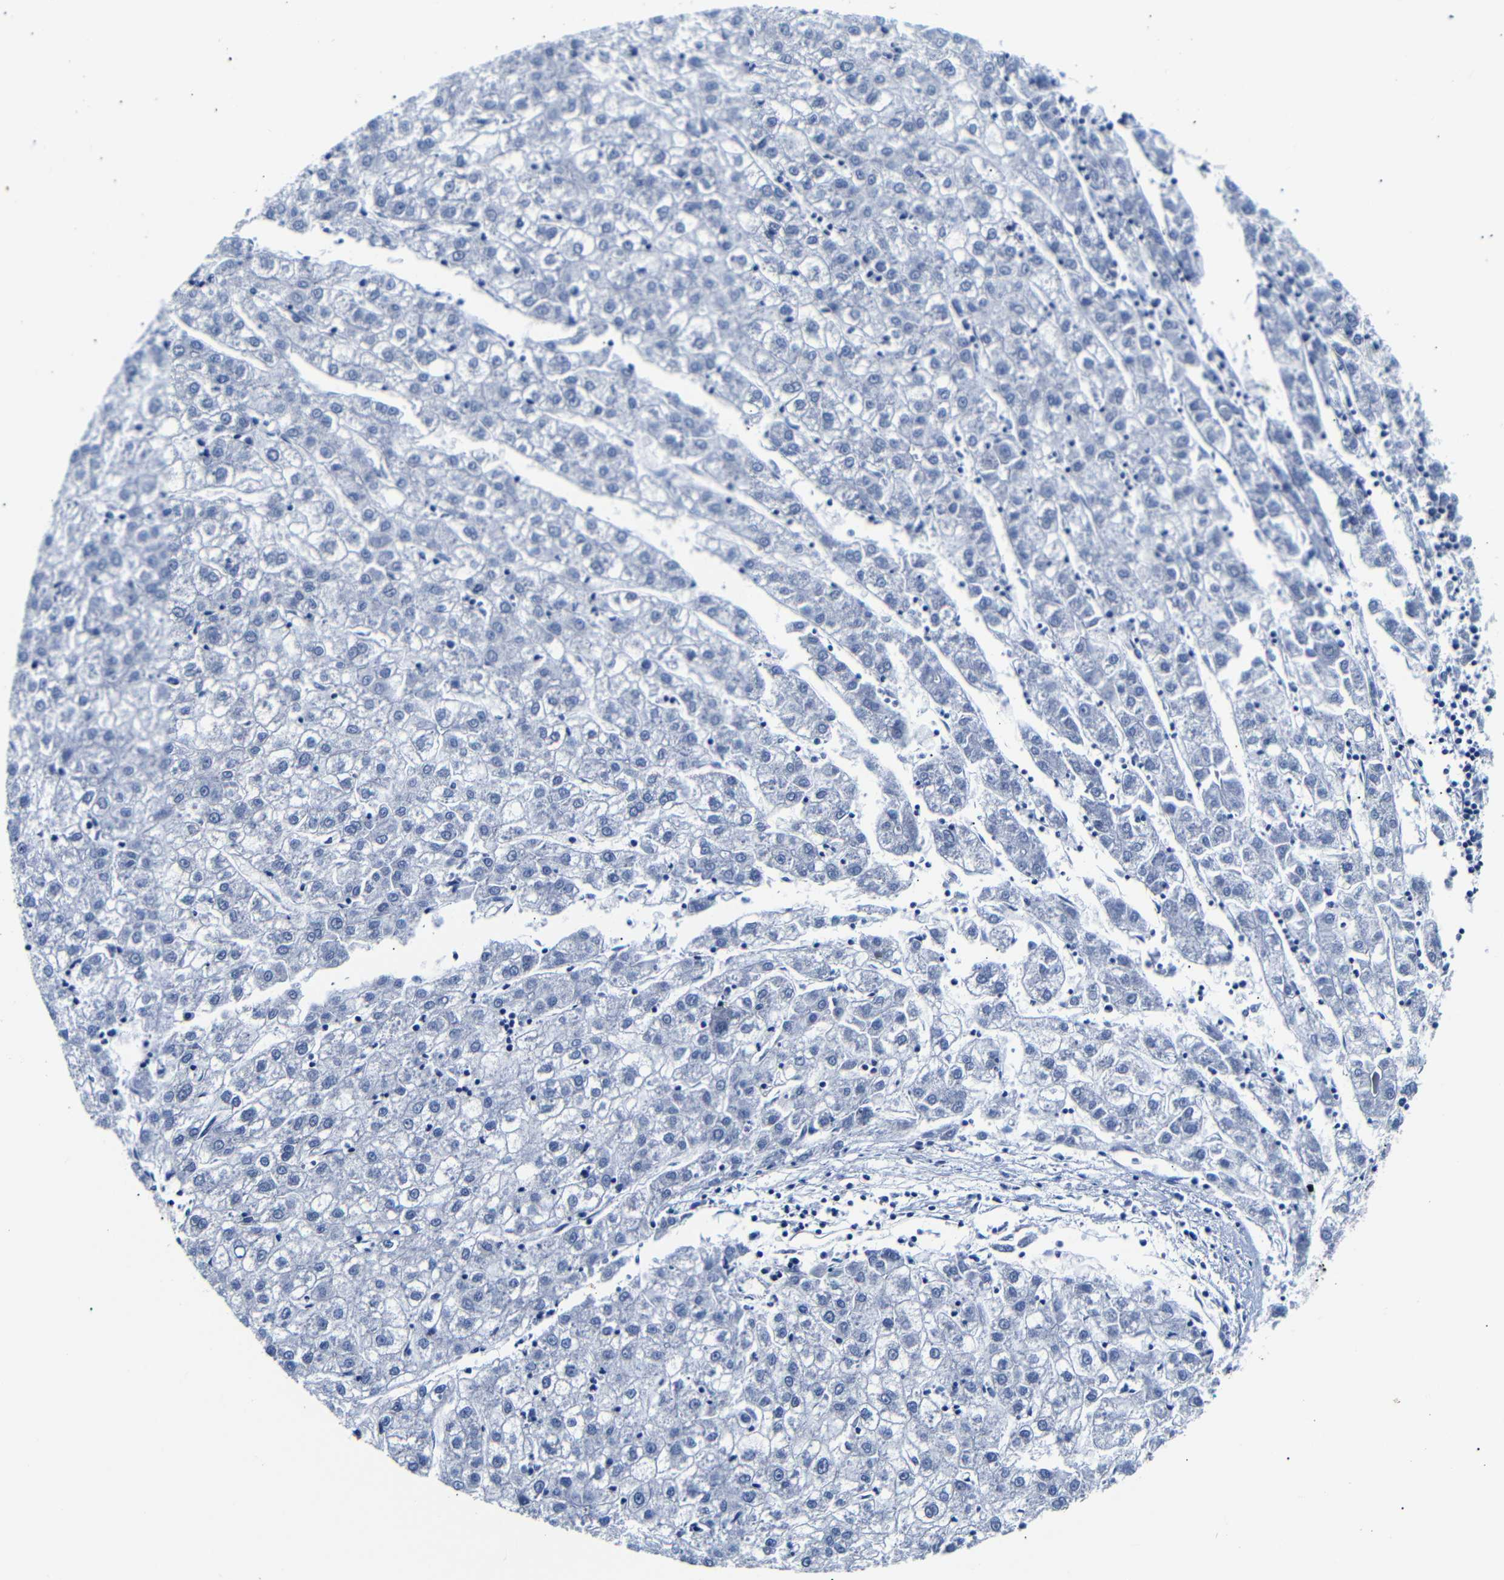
{"staining": {"intensity": "negative", "quantity": "none", "location": "none"}, "tissue": "liver cancer", "cell_type": "Tumor cells", "image_type": "cancer", "snomed": [{"axis": "morphology", "description": "Carcinoma, Hepatocellular, NOS"}, {"axis": "topography", "description": "Liver"}], "caption": "Immunohistochemistry (IHC) of human liver cancer (hepatocellular carcinoma) reveals no positivity in tumor cells.", "gene": "GAP43", "patient": {"sex": "male", "age": 72}}